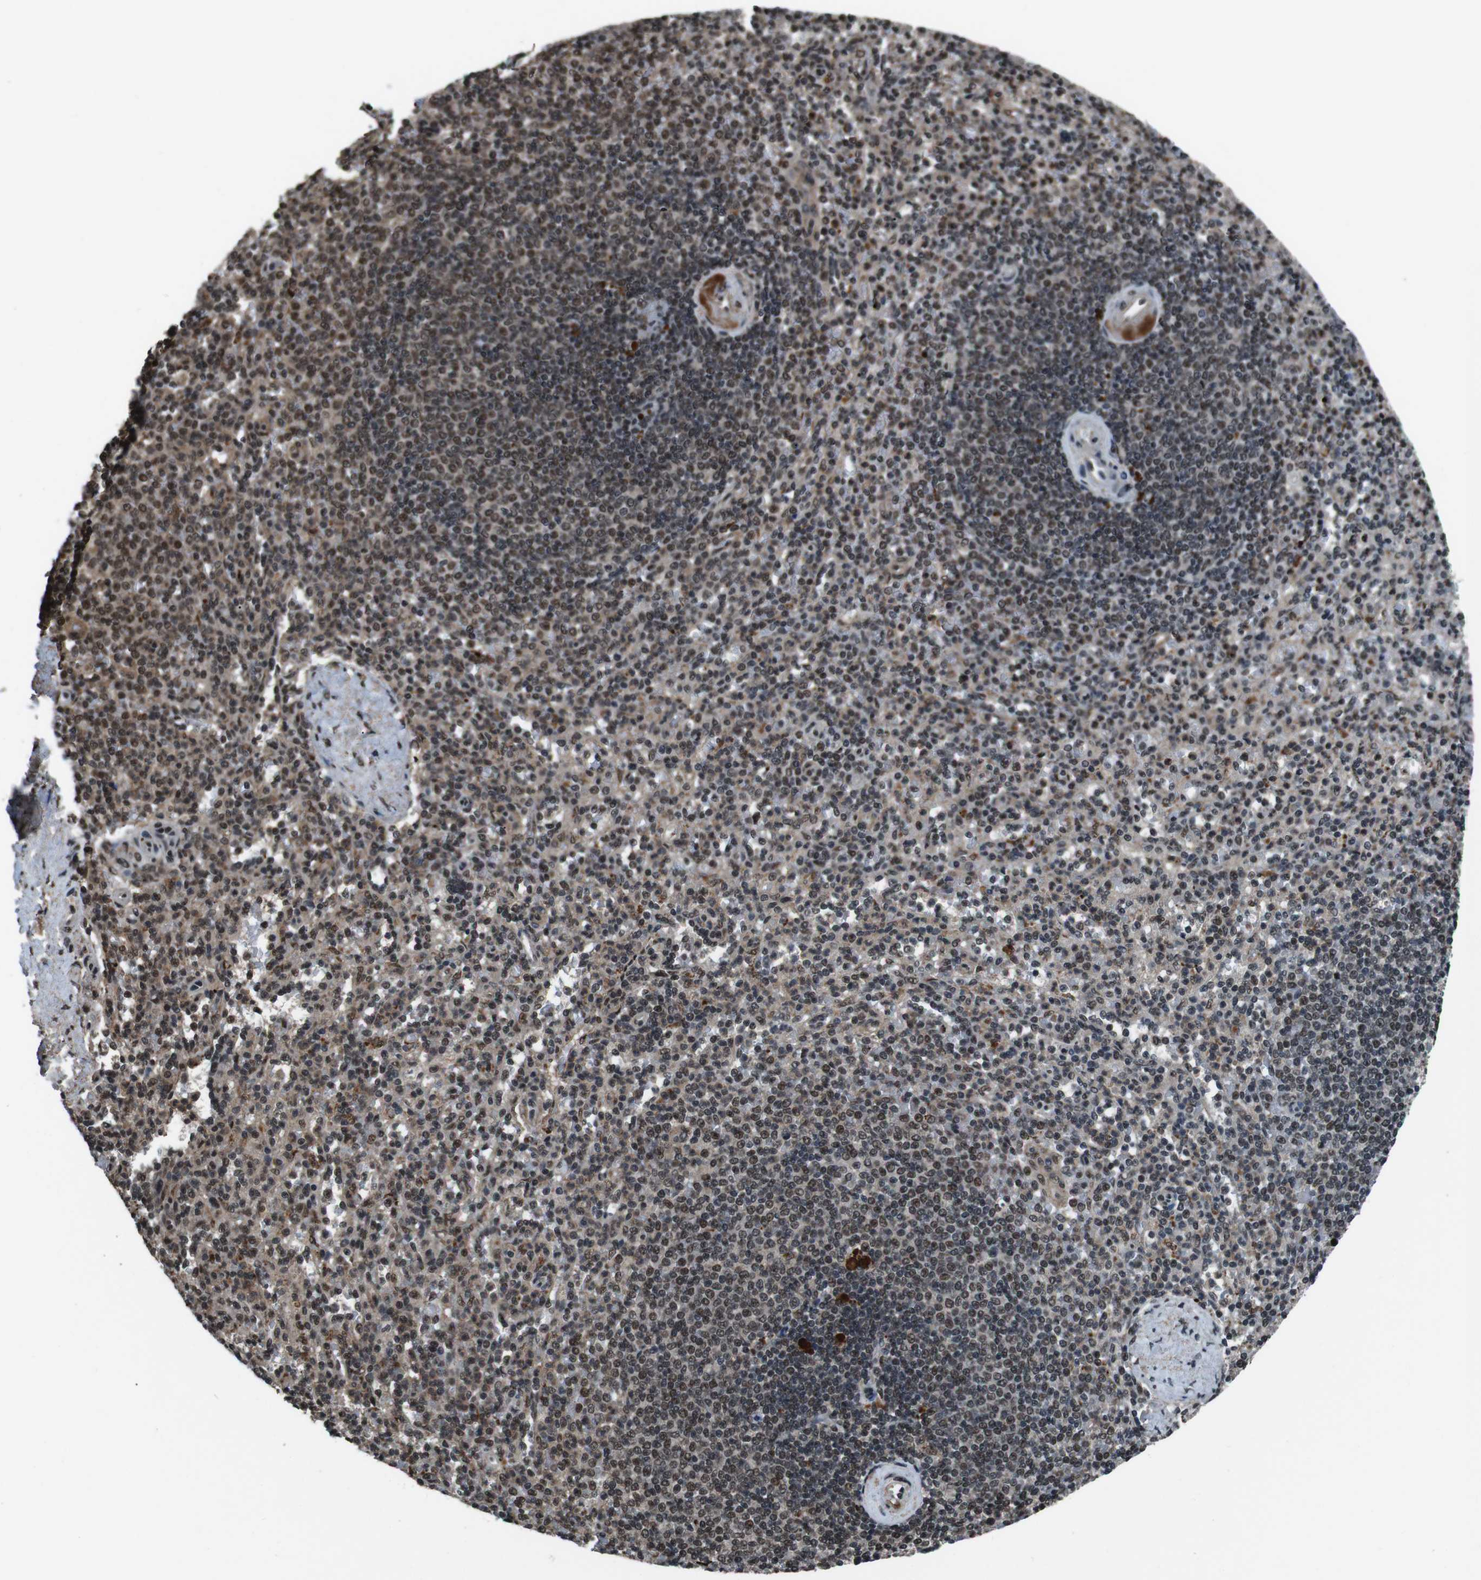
{"staining": {"intensity": "weak", "quantity": ">75%", "location": "cytoplasmic/membranous,nuclear"}, "tissue": "spleen", "cell_type": "Cells in red pulp", "image_type": "normal", "snomed": [{"axis": "morphology", "description": "Normal tissue, NOS"}, {"axis": "topography", "description": "Spleen"}], "caption": "High-power microscopy captured an IHC micrograph of normal spleen, revealing weak cytoplasmic/membranous,nuclear staining in about >75% of cells in red pulp. The staining was performed using DAB to visualize the protein expression in brown, while the nuclei were stained in blue with hematoxylin (Magnification: 20x).", "gene": "NR4A2", "patient": {"sex": "female", "age": 74}}